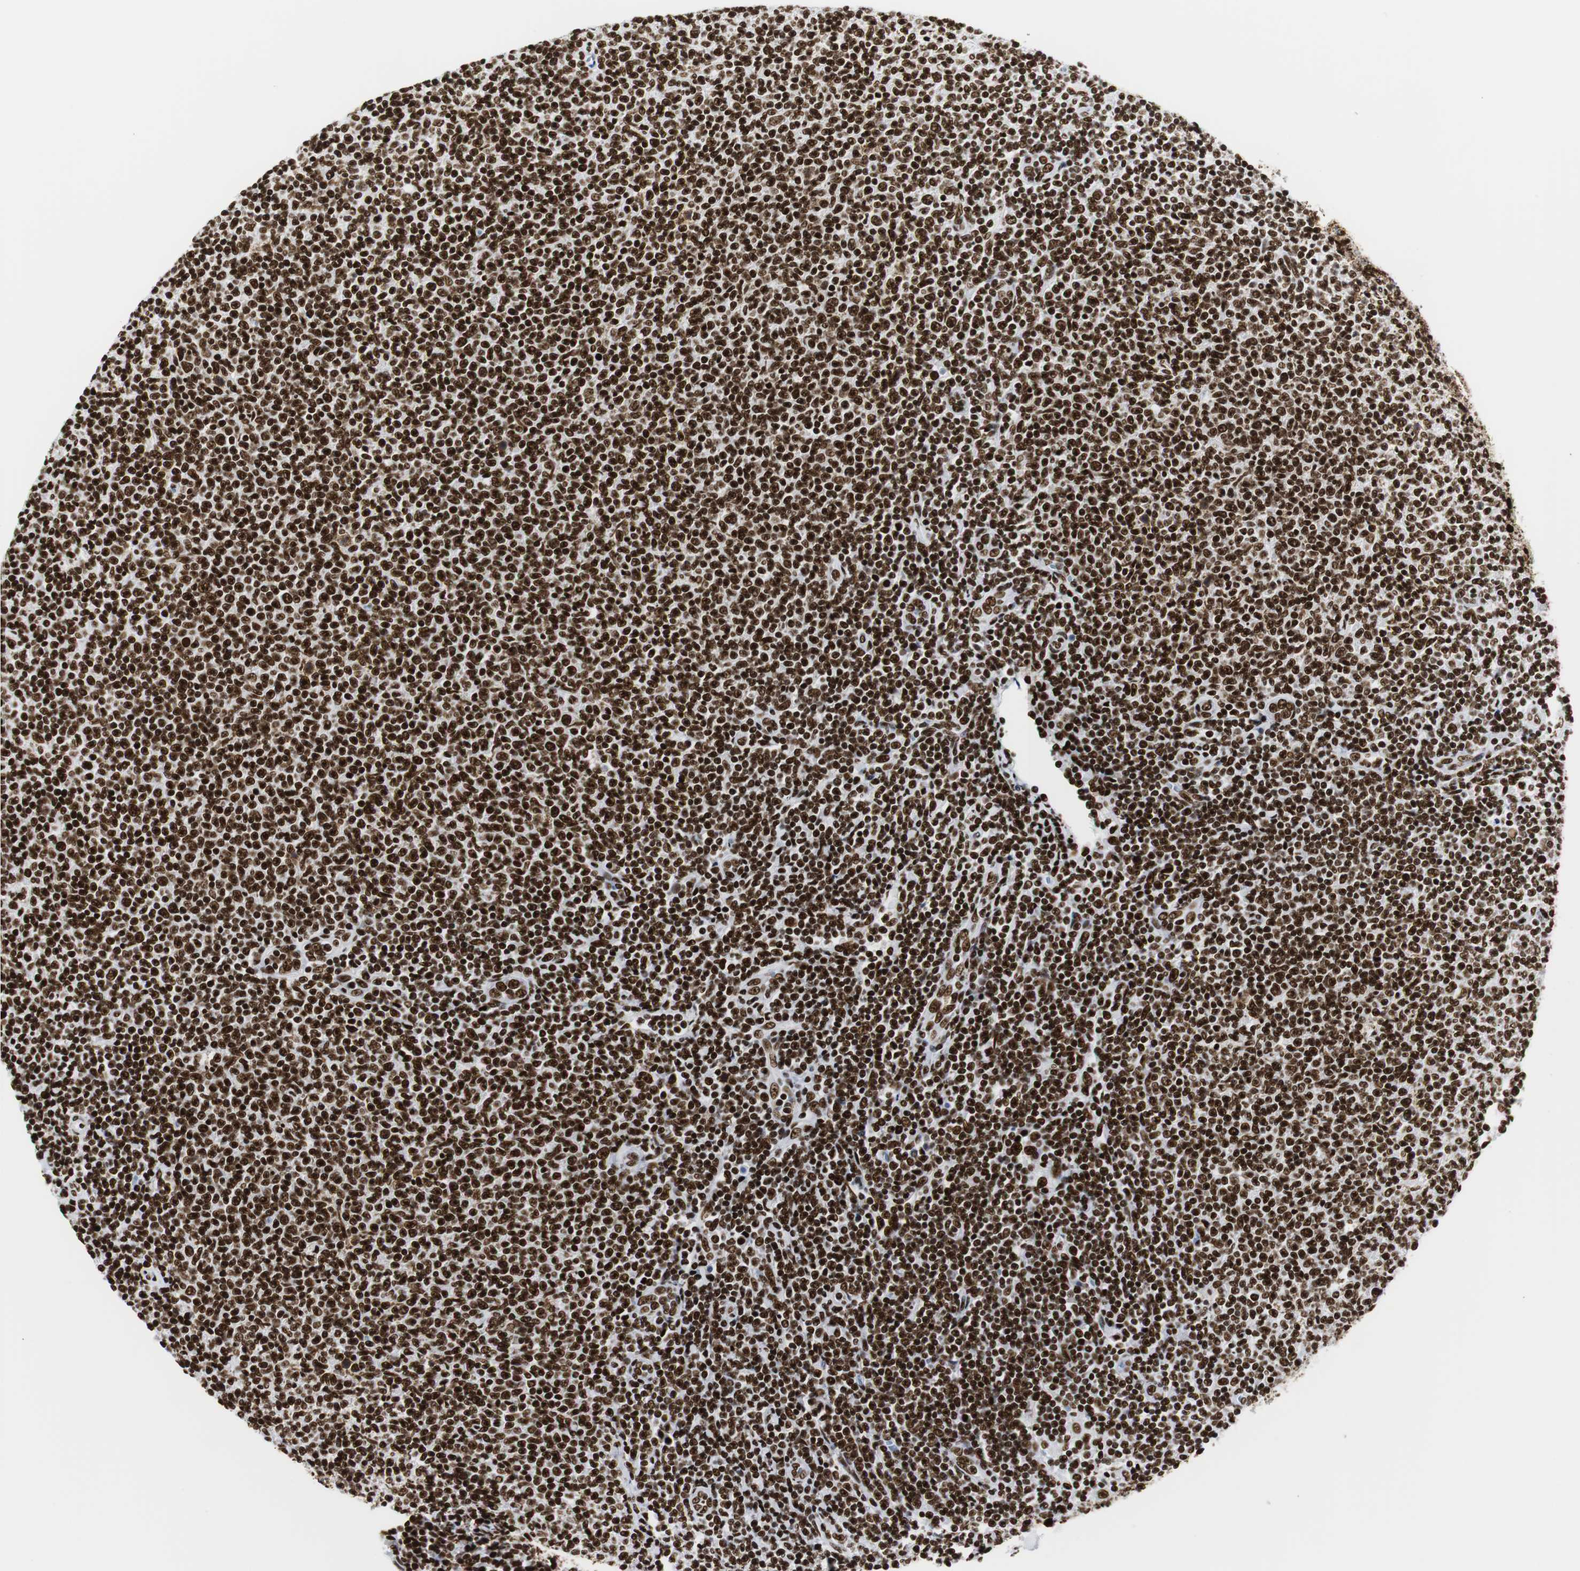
{"staining": {"intensity": "strong", "quantity": ">75%", "location": "nuclear"}, "tissue": "lymphoma", "cell_type": "Tumor cells", "image_type": "cancer", "snomed": [{"axis": "morphology", "description": "Malignant lymphoma, non-Hodgkin's type, Low grade"}, {"axis": "topography", "description": "Lymph node"}], "caption": "Brown immunohistochemical staining in human malignant lymphoma, non-Hodgkin's type (low-grade) displays strong nuclear staining in about >75% of tumor cells. Immunohistochemistry (ihc) stains the protein in brown and the nuclei are stained blue.", "gene": "HNRNPH2", "patient": {"sex": "male", "age": 66}}